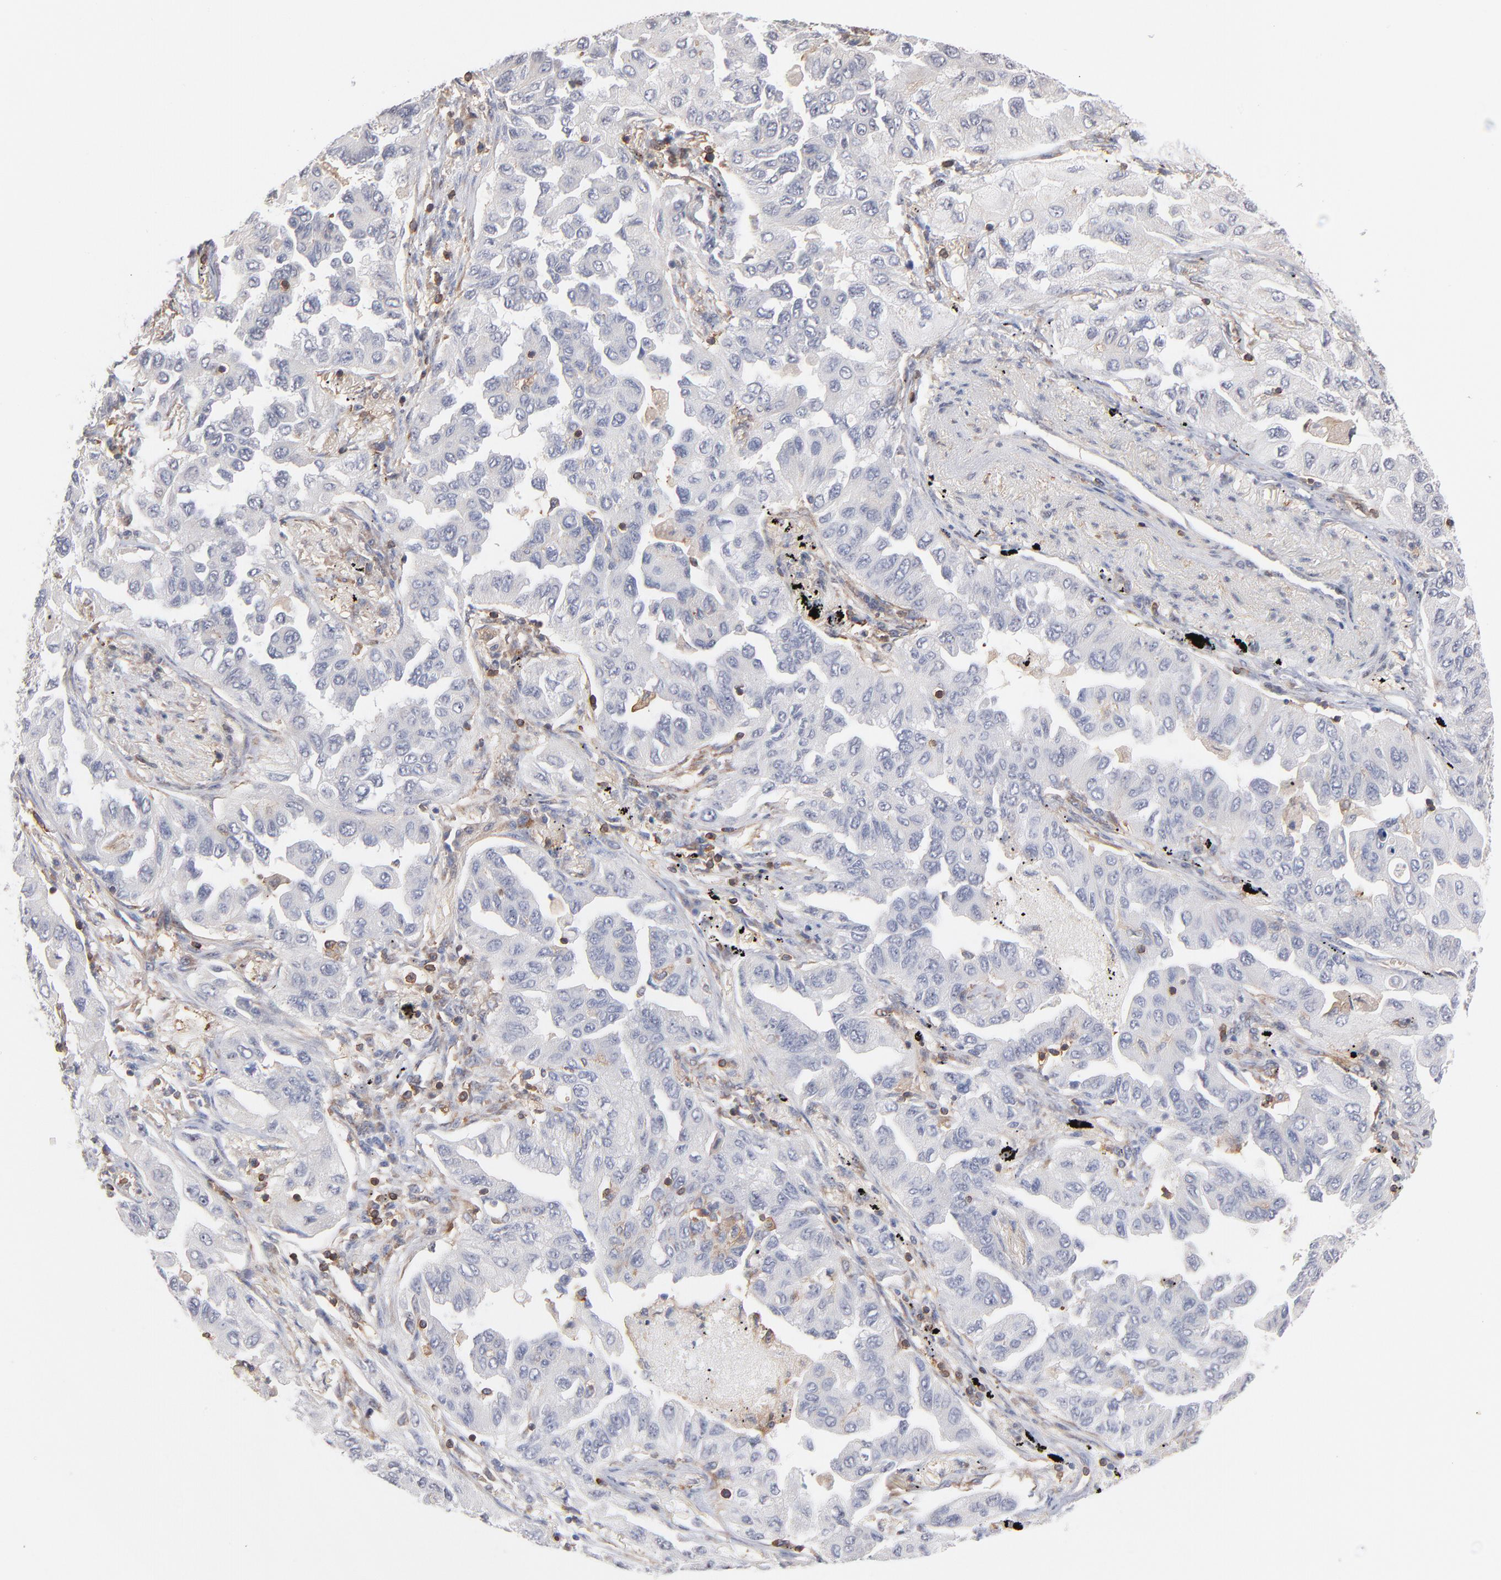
{"staining": {"intensity": "negative", "quantity": "none", "location": "none"}, "tissue": "lung cancer", "cell_type": "Tumor cells", "image_type": "cancer", "snomed": [{"axis": "morphology", "description": "Adenocarcinoma, NOS"}, {"axis": "topography", "description": "Lung"}], "caption": "Tumor cells show no significant expression in lung cancer (adenocarcinoma).", "gene": "WIPF1", "patient": {"sex": "female", "age": 65}}